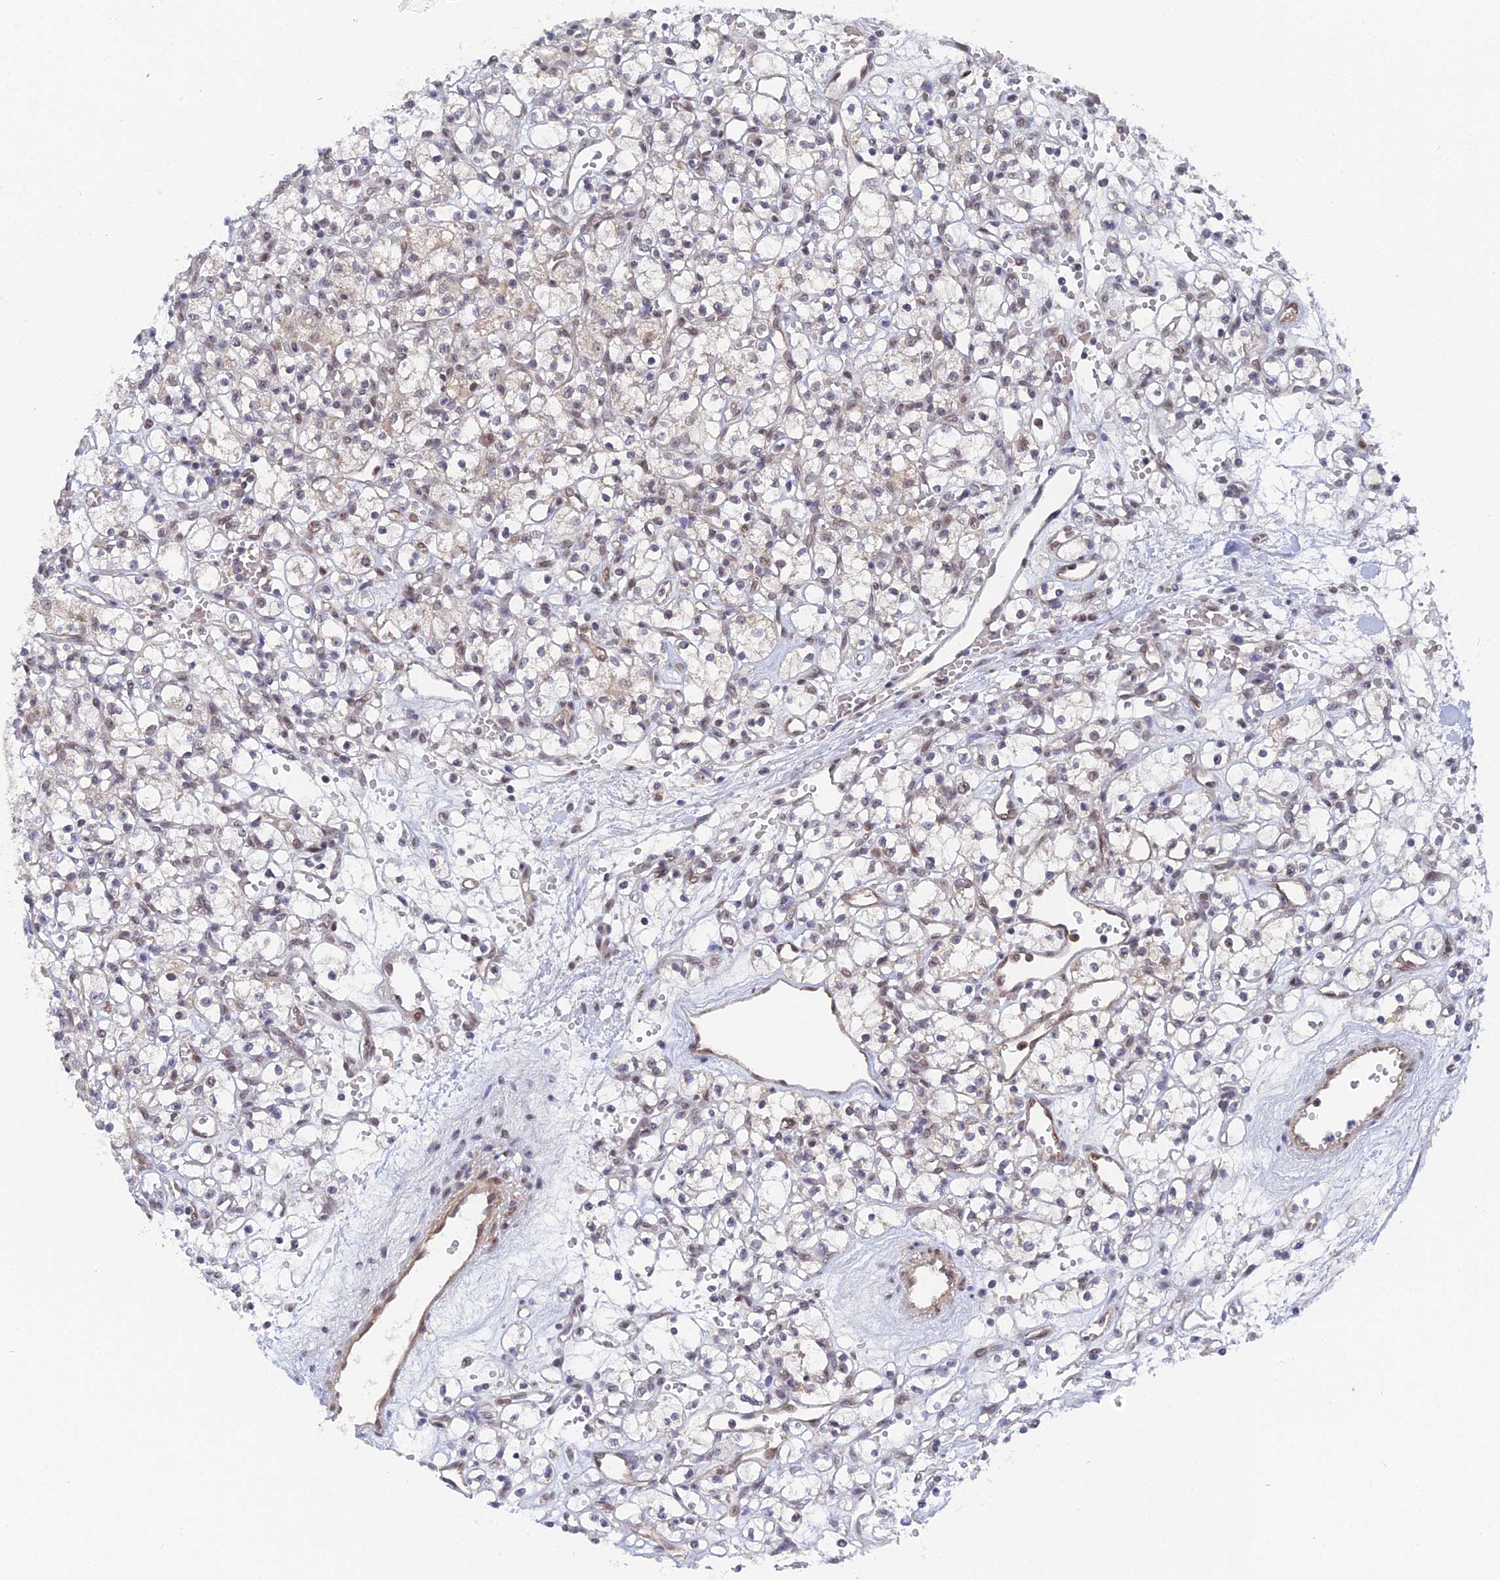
{"staining": {"intensity": "weak", "quantity": "25%-75%", "location": "nuclear"}, "tissue": "renal cancer", "cell_type": "Tumor cells", "image_type": "cancer", "snomed": [{"axis": "morphology", "description": "Adenocarcinoma, NOS"}, {"axis": "topography", "description": "Kidney"}], "caption": "A high-resolution histopathology image shows IHC staining of renal adenocarcinoma, which displays weak nuclear staining in approximately 25%-75% of tumor cells. (IHC, brightfield microscopy, high magnification).", "gene": "CCDC85A", "patient": {"sex": "female", "age": 59}}